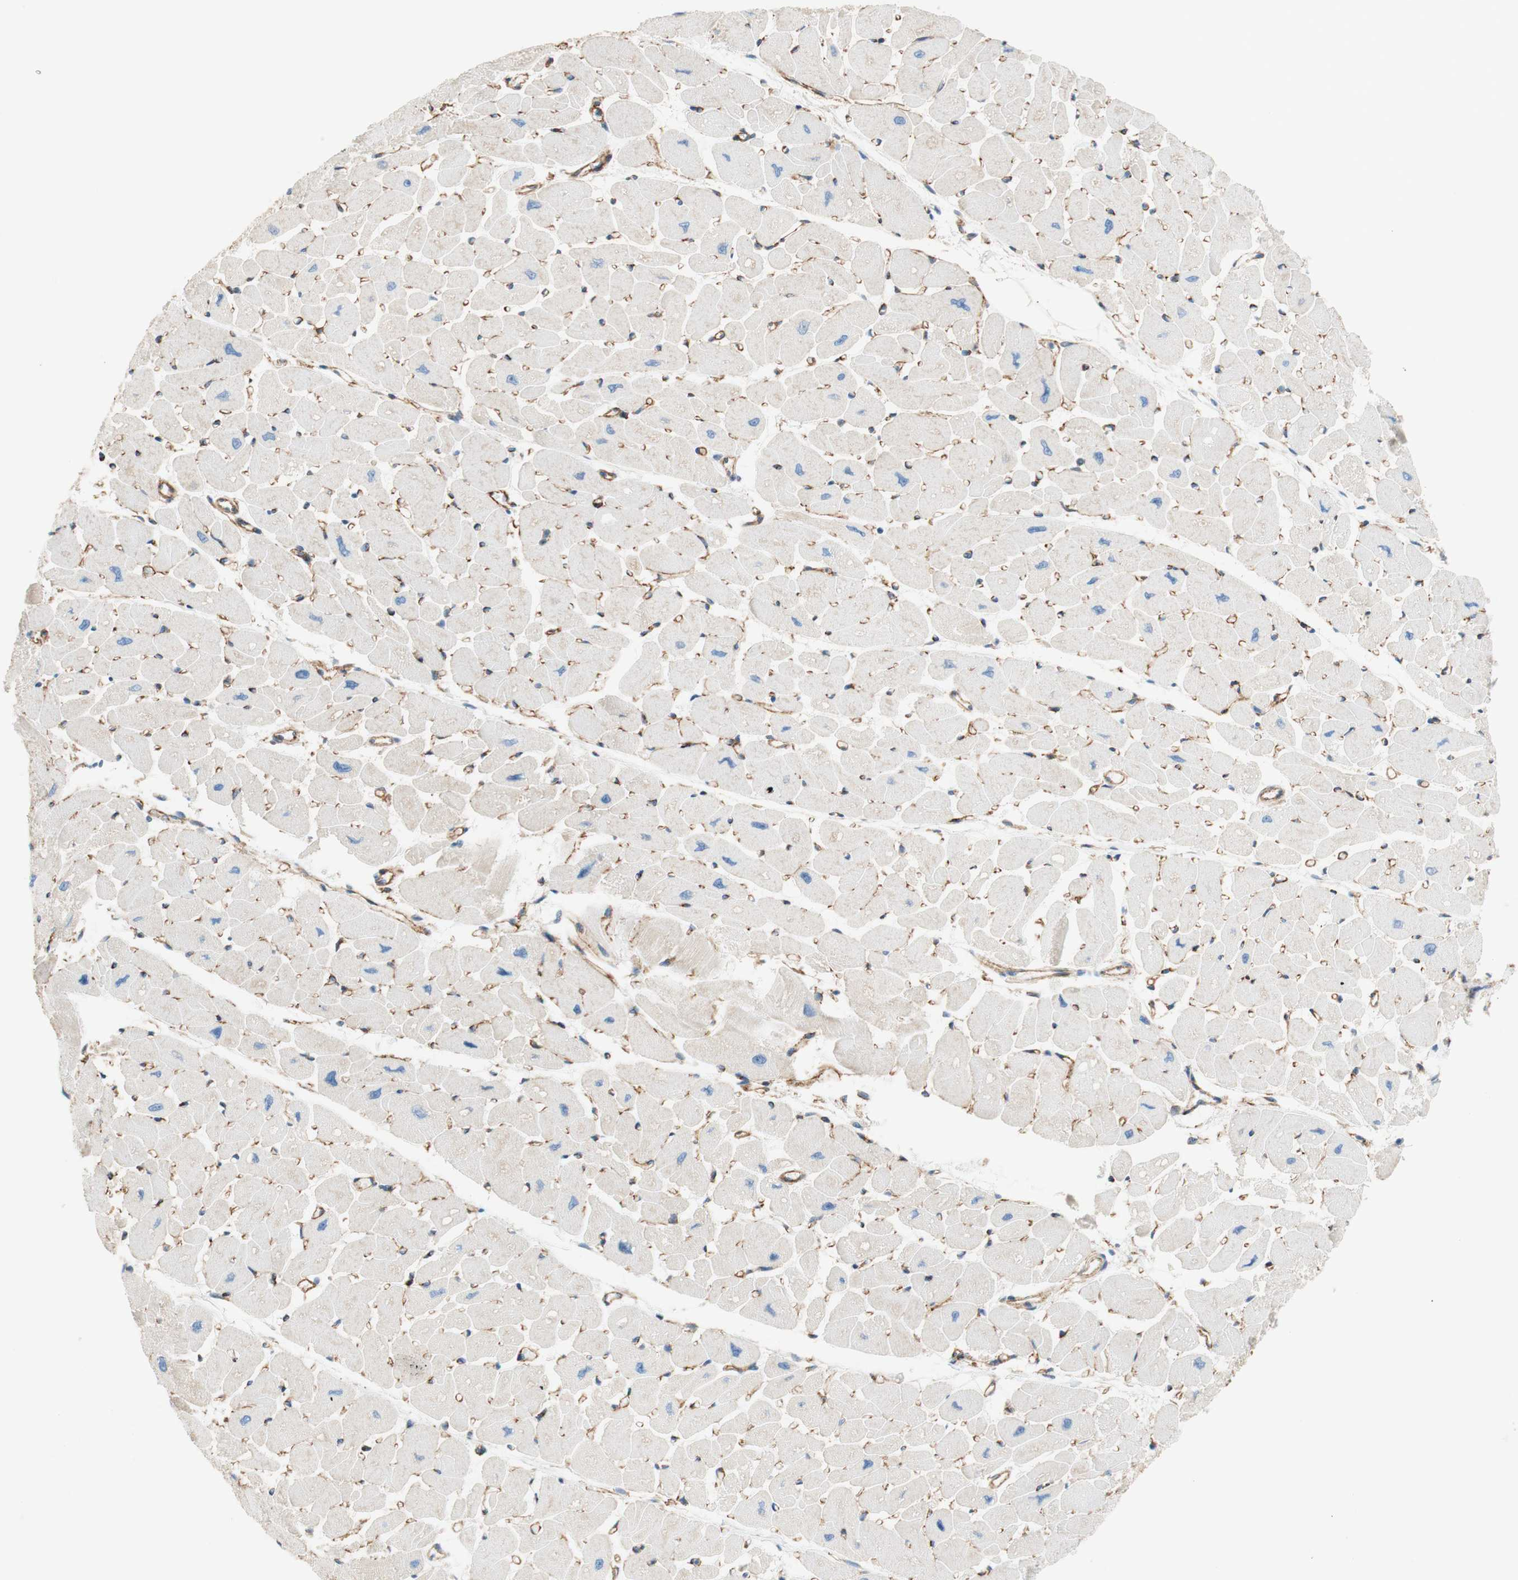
{"staining": {"intensity": "negative", "quantity": "none", "location": "none"}, "tissue": "heart muscle", "cell_type": "Cardiomyocytes", "image_type": "normal", "snomed": [{"axis": "morphology", "description": "Normal tissue, NOS"}, {"axis": "topography", "description": "Heart"}], "caption": "IHC of normal heart muscle exhibits no staining in cardiomyocytes.", "gene": "VPS26A", "patient": {"sex": "female", "age": 54}}